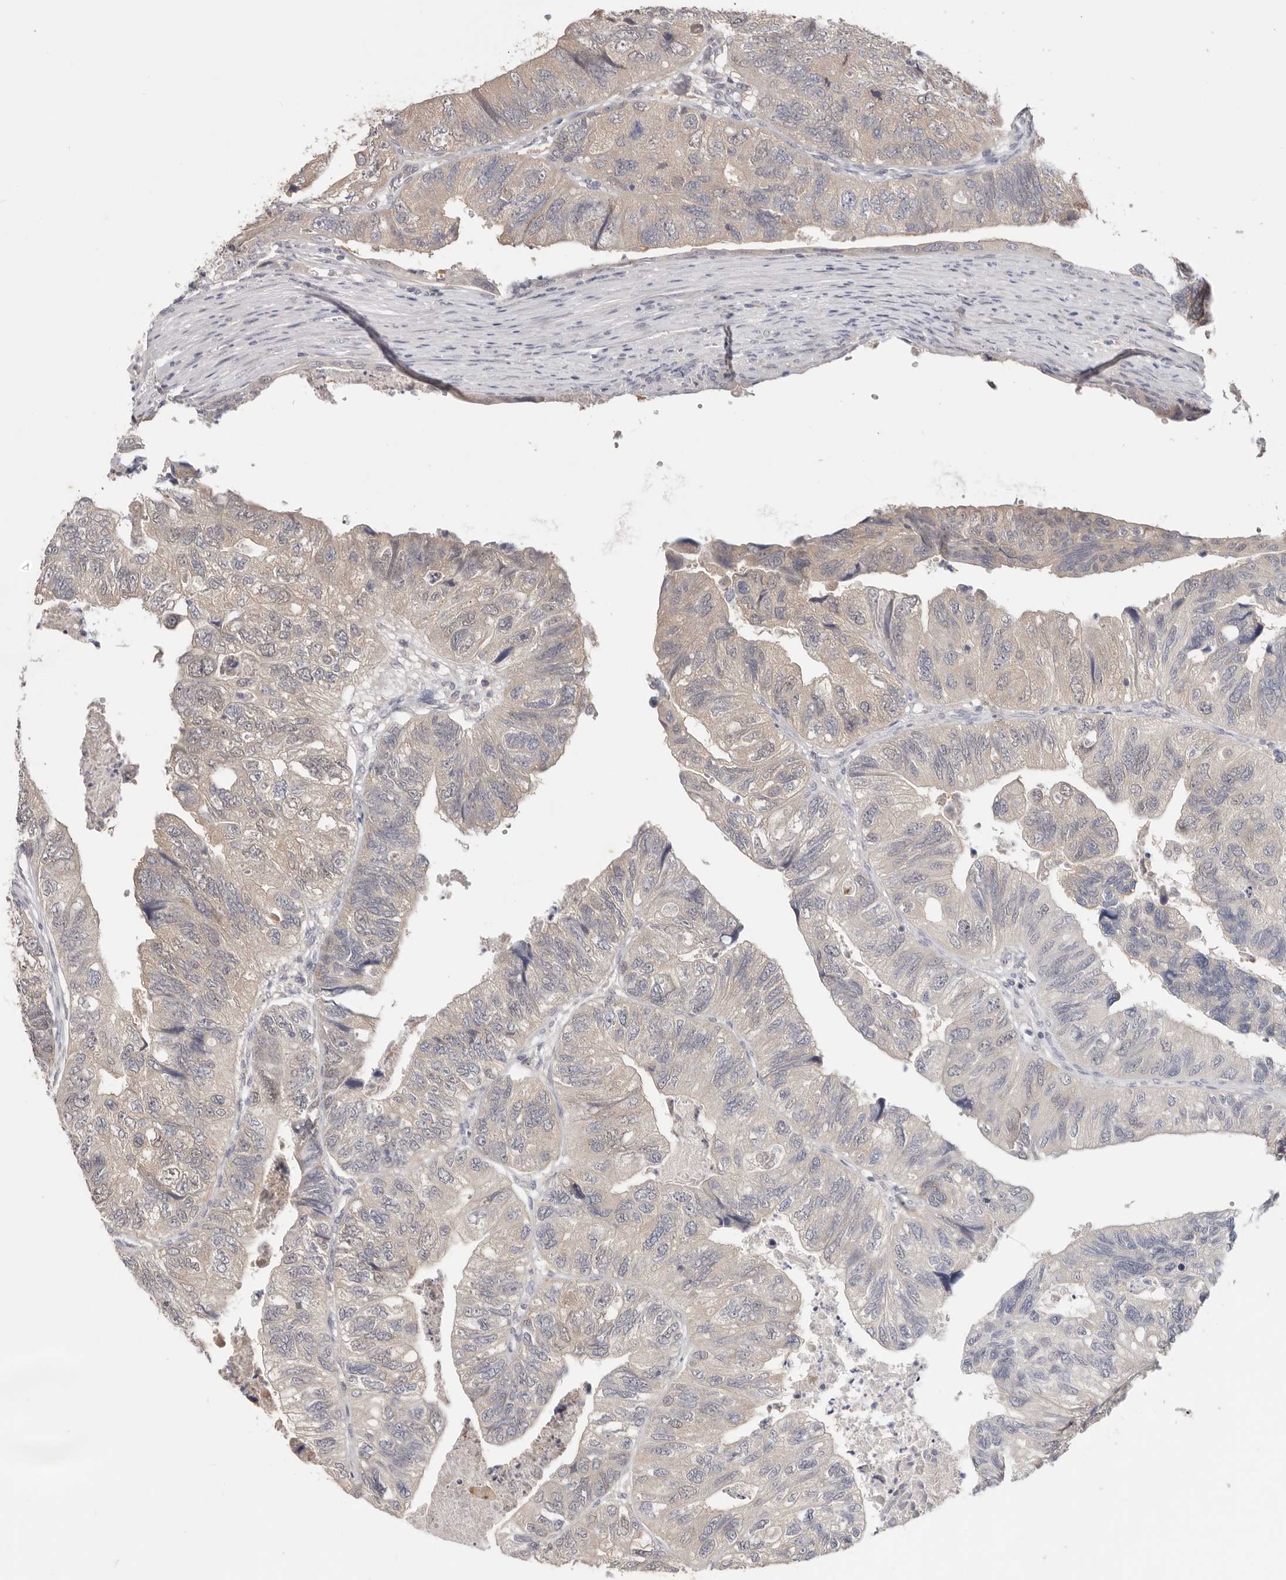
{"staining": {"intensity": "weak", "quantity": "<25%", "location": "cytoplasmic/membranous"}, "tissue": "colorectal cancer", "cell_type": "Tumor cells", "image_type": "cancer", "snomed": [{"axis": "morphology", "description": "Adenocarcinoma, NOS"}, {"axis": "topography", "description": "Rectum"}], "caption": "Colorectal cancer (adenocarcinoma) was stained to show a protein in brown. There is no significant staining in tumor cells.", "gene": "WDR77", "patient": {"sex": "male", "age": 63}}